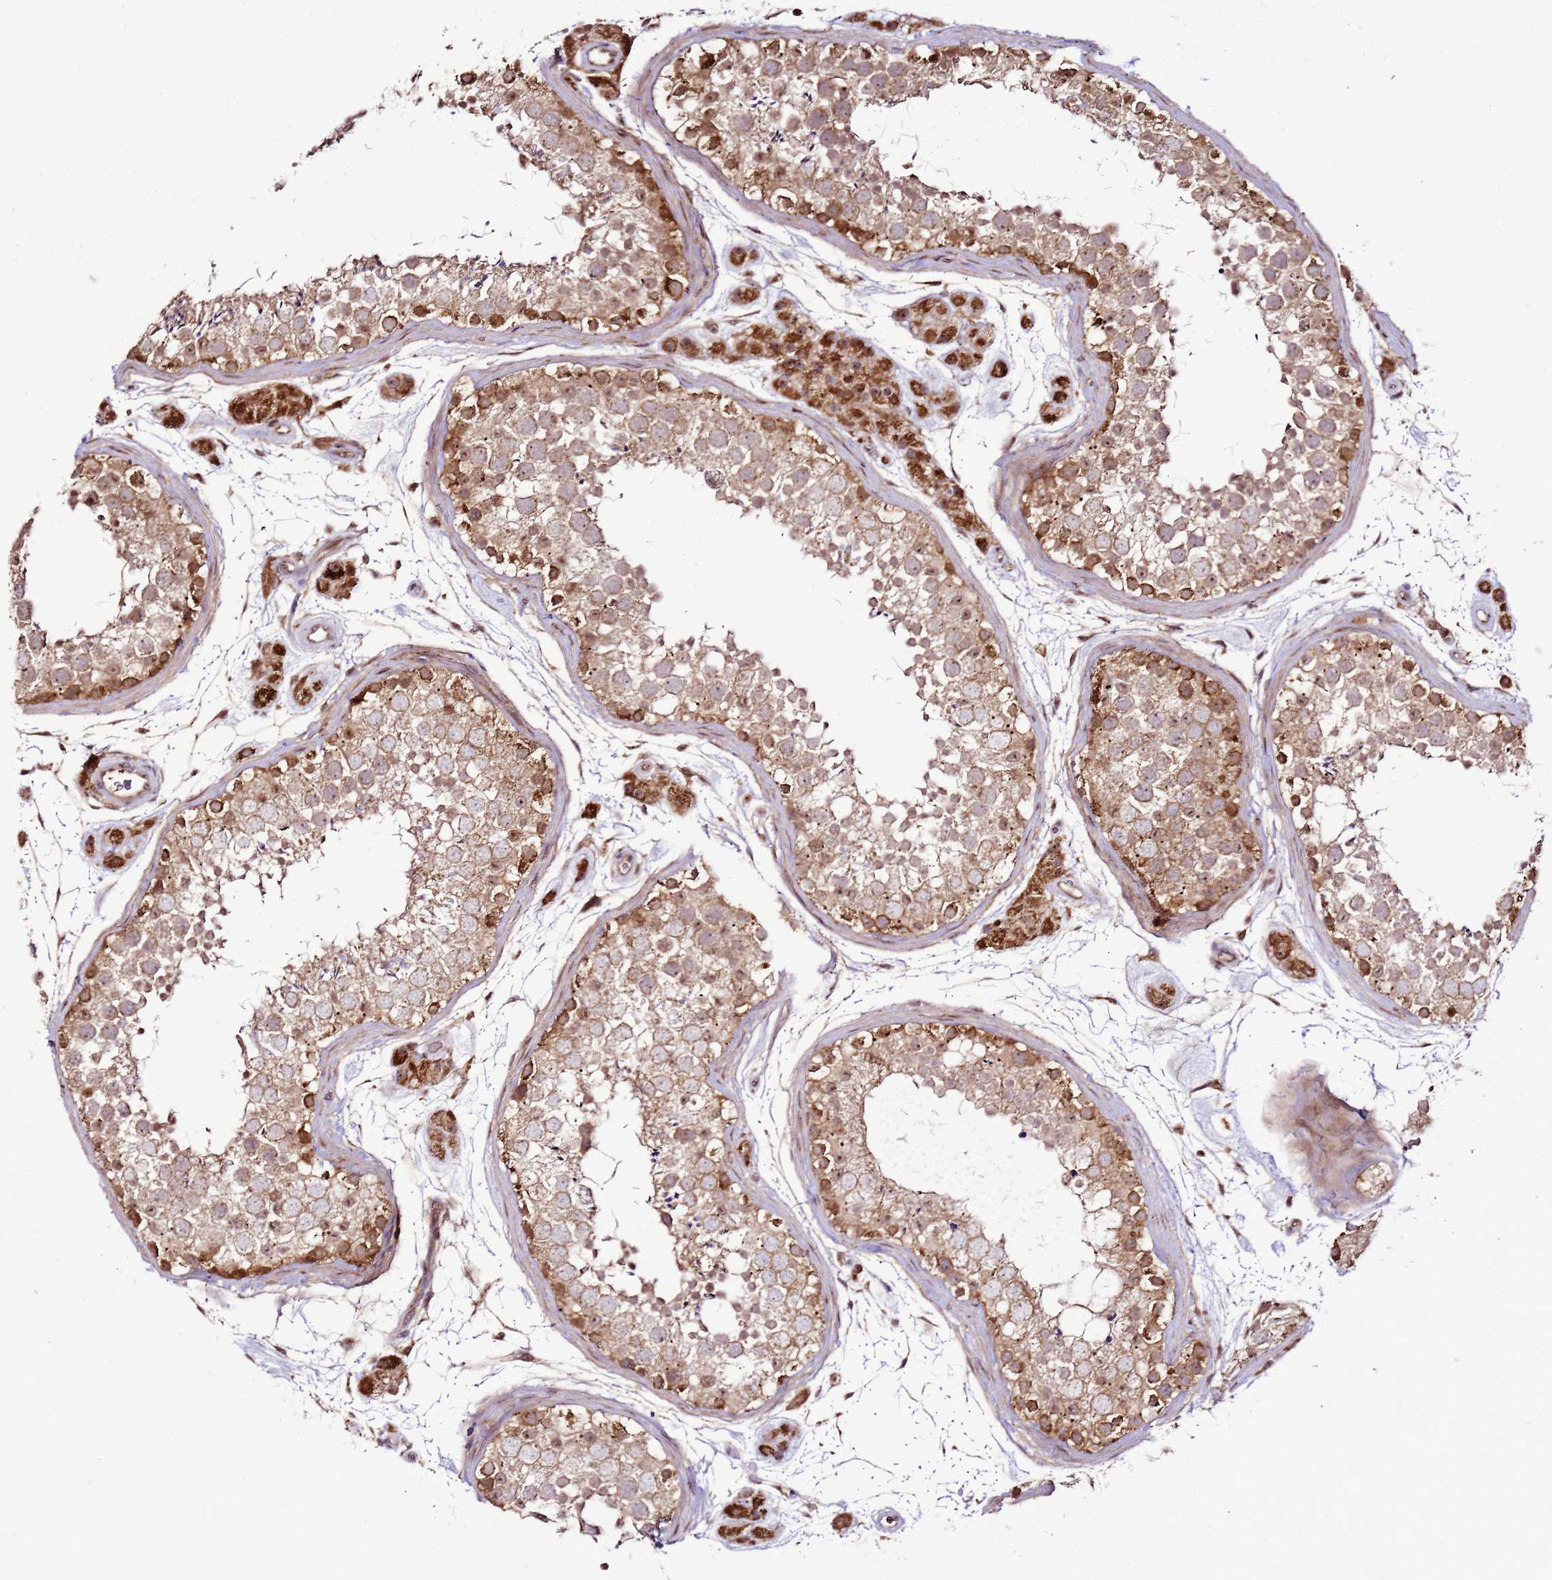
{"staining": {"intensity": "strong", "quantity": "25%-75%", "location": "cytoplasmic/membranous"}, "tissue": "testis", "cell_type": "Cells in seminiferous ducts", "image_type": "normal", "snomed": [{"axis": "morphology", "description": "Normal tissue, NOS"}, {"axis": "topography", "description": "Testis"}], "caption": "This image reveals IHC staining of unremarkable human testis, with high strong cytoplasmic/membranous expression in approximately 25%-75% of cells in seminiferous ducts.", "gene": "RASA3", "patient": {"sex": "male", "age": 41}}